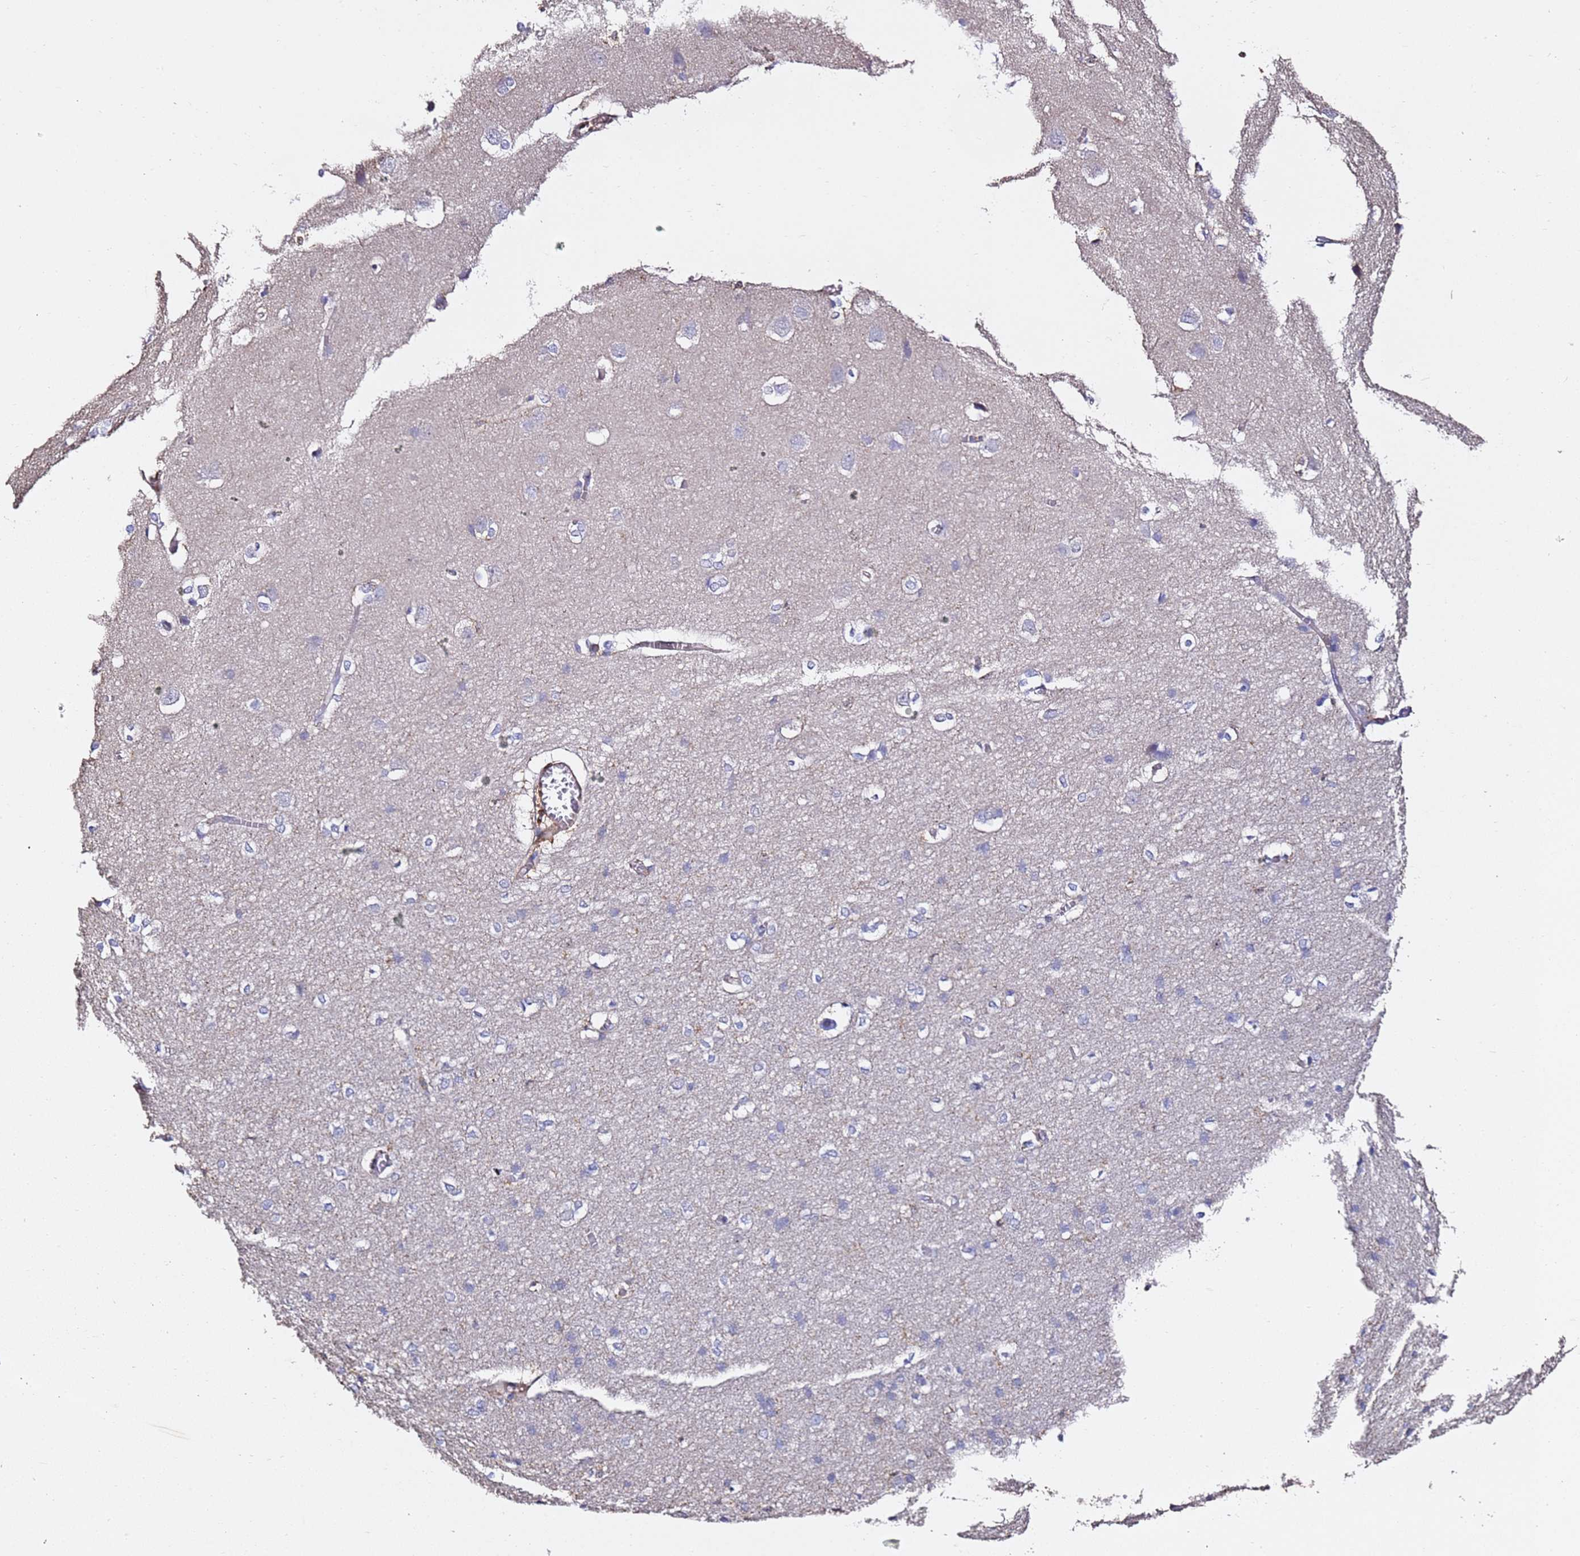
{"staining": {"intensity": "negative", "quantity": "none", "location": "none"}, "tissue": "cerebral cortex", "cell_type": "Endothelial cells", "image_type": "normal", "snomed": [{"axis": "morphology", "description": "Normal tissue, NOS"}, {"axis": "topography", "description": "Cerebral cortex"}], "caption": "The image demonstrates no significant expression in endothelial cells of cerebral cortex. The staining was performed using DAB (3,3'-diaminobenzidine) to visualize the protein expression in brown, while the nuclei were stained in blue with hematoxylin (Magnification: 20x).", "gene": "ZFP36L2", "patient": {"sex": "male", "age": 37}}